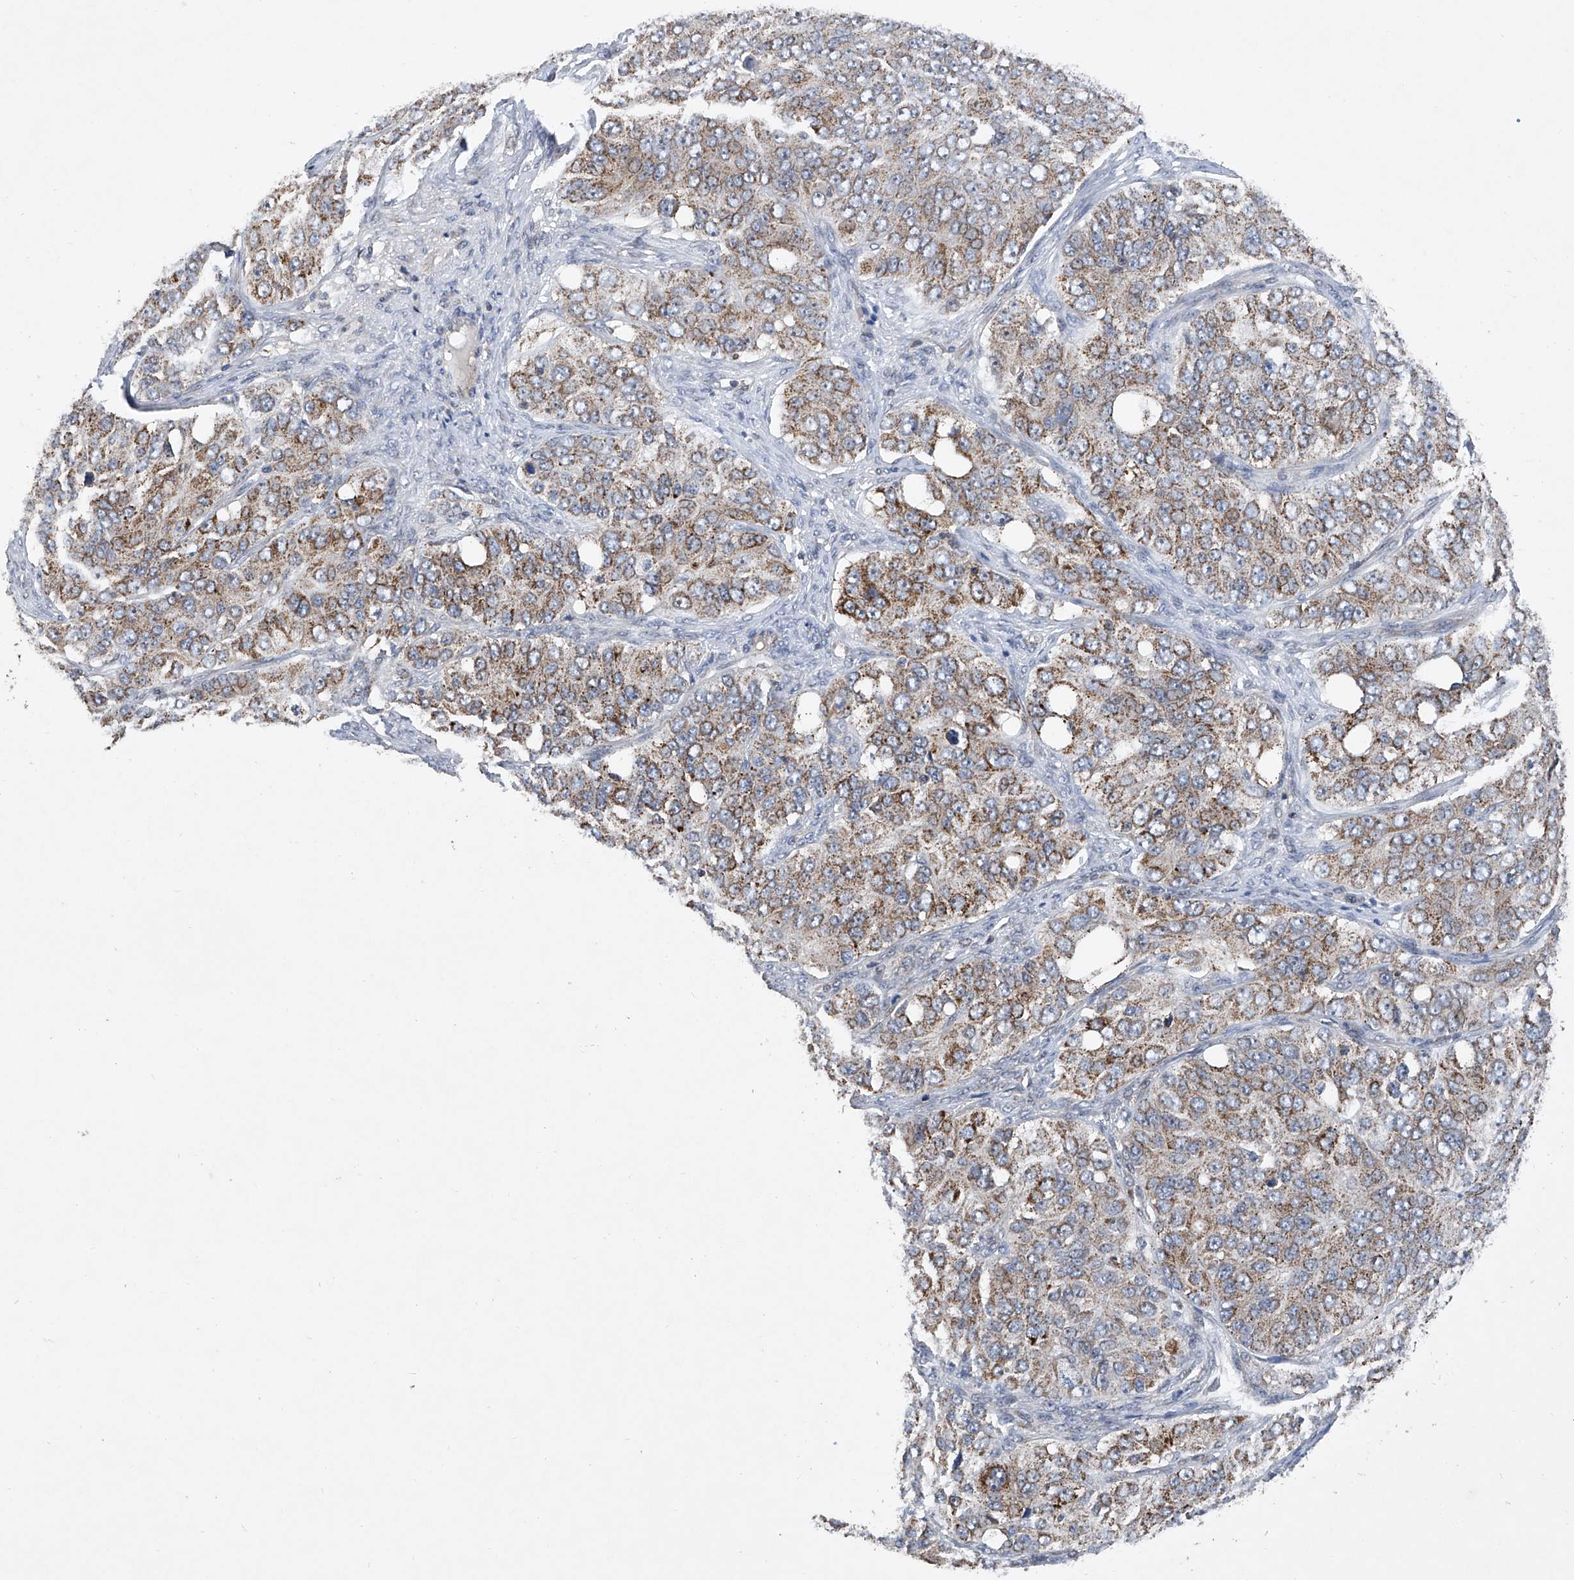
{"staining": {"intensity": "moderate", "quantity": ">75%", "location": "cytoplasmic/membranous"}, "tissue": "ovarian cancer", "cell_type": "Tumor cells", "image_type": "cancer", "snomed": [{"axis": "morphology", "description": "Carcinoma, endometroid"}, {"axis": "topography", "description": "Ovary"}], "caption": "The micrograph displays immunohistochemical staining of ovarian cancer (endometroid carcinoma). There is moderate cytoplasmic/membranous staining is present in approximately >75% of tumor cells.", "gene": "BCKDHB", "patient": {"sex": "female", "age": 51}}